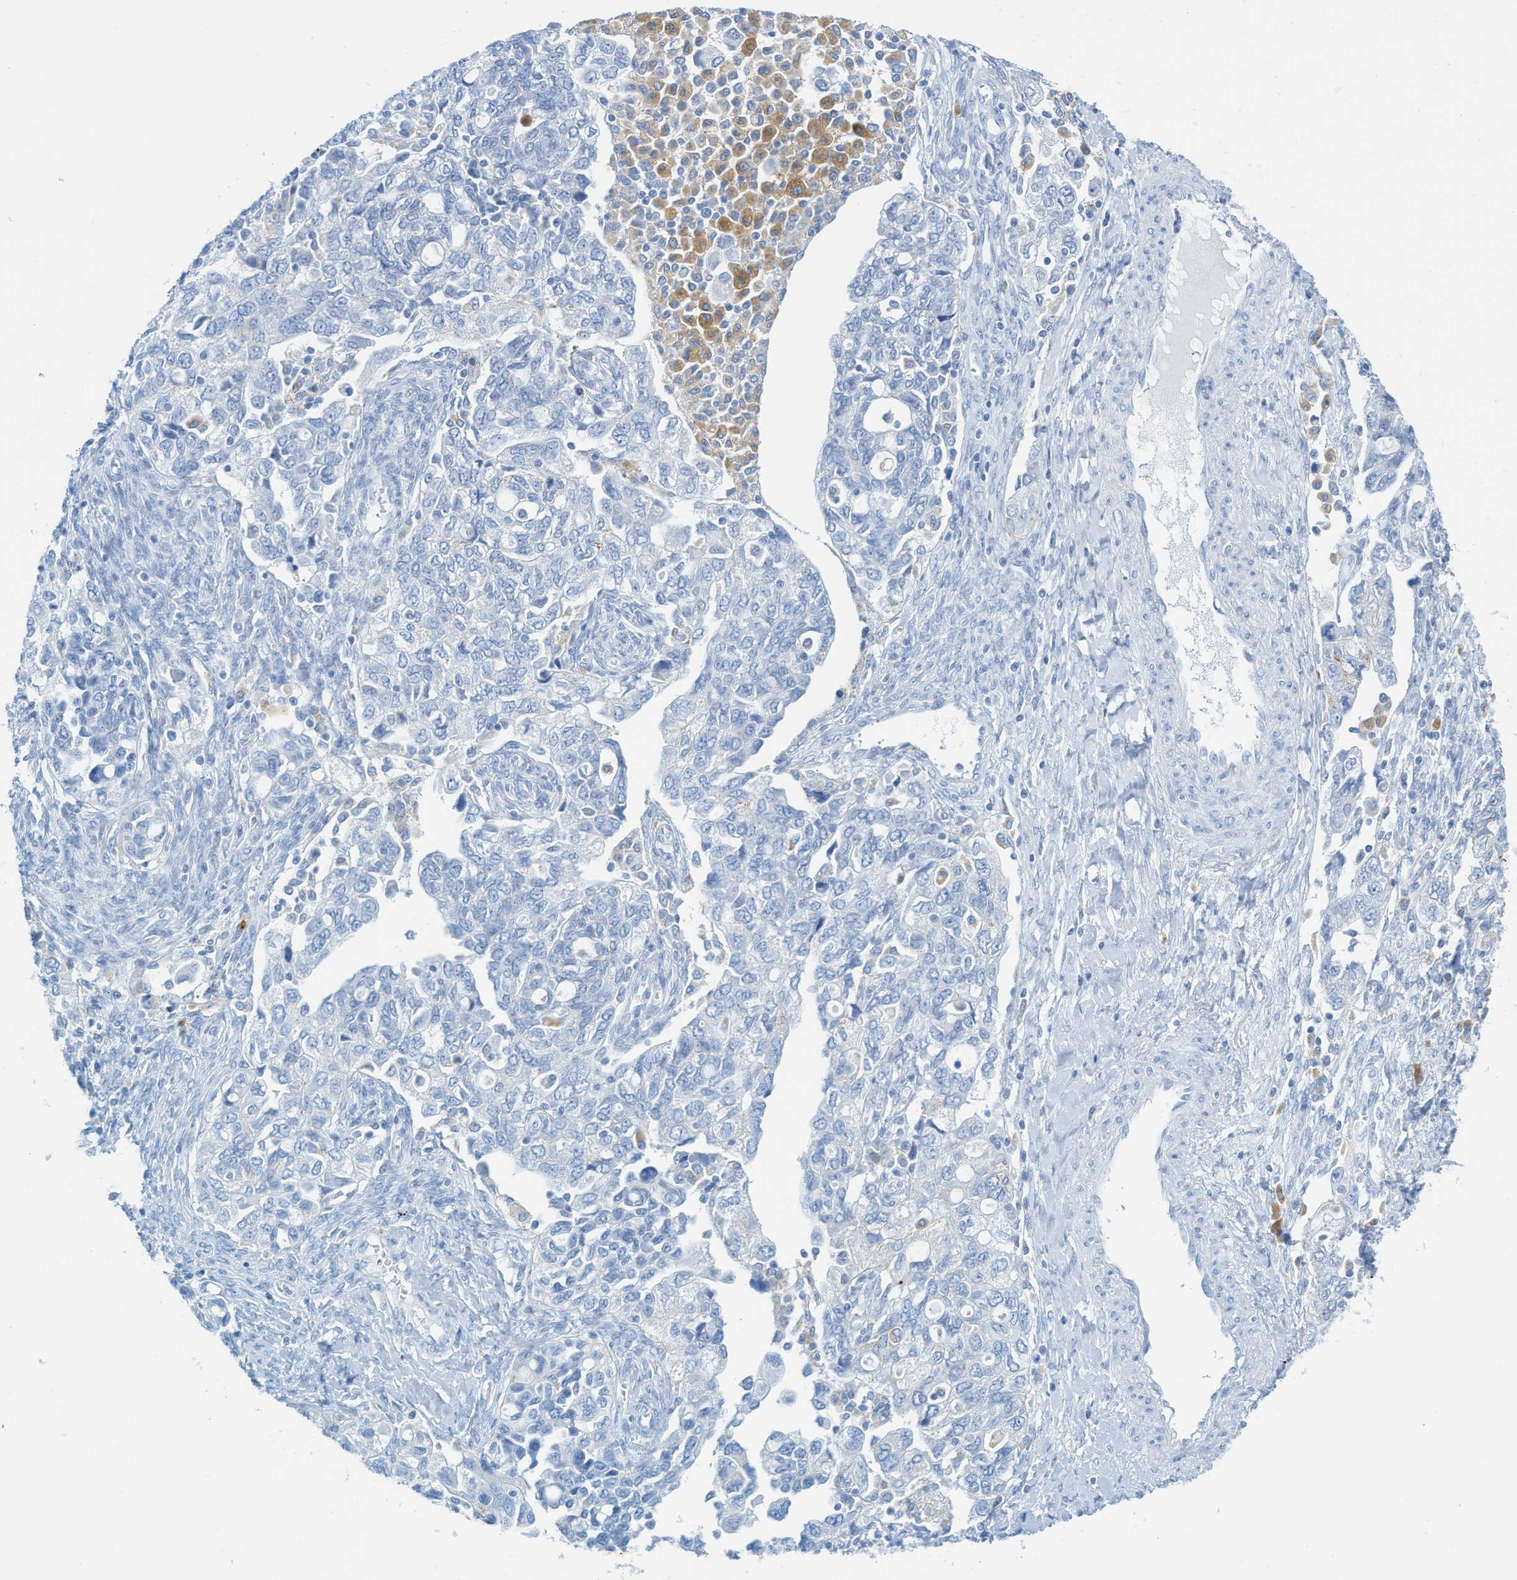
{"staining": {"intensity": "negative", "quantity": "none", "location": "none"}, "tissue": "ovarian cancer", "cell_type": "Tumor cells", "image_type": "cancer", "snomed": [{"axis": "morphology", "description": "Carcinoma, NOS"}, {"axis": "morphology", "description": "Cystadenocarcinoma, serous, NOS"}, {"axis": "topography", "description": "Ovary"}], "caption": "DAB immunohistochemical staining of ovarian serous cystadenocarcinoma demonstrates no significant expression in tumor cells.", "gene": "C21orf62", "patient": {"sex": "female", "age": 69}}